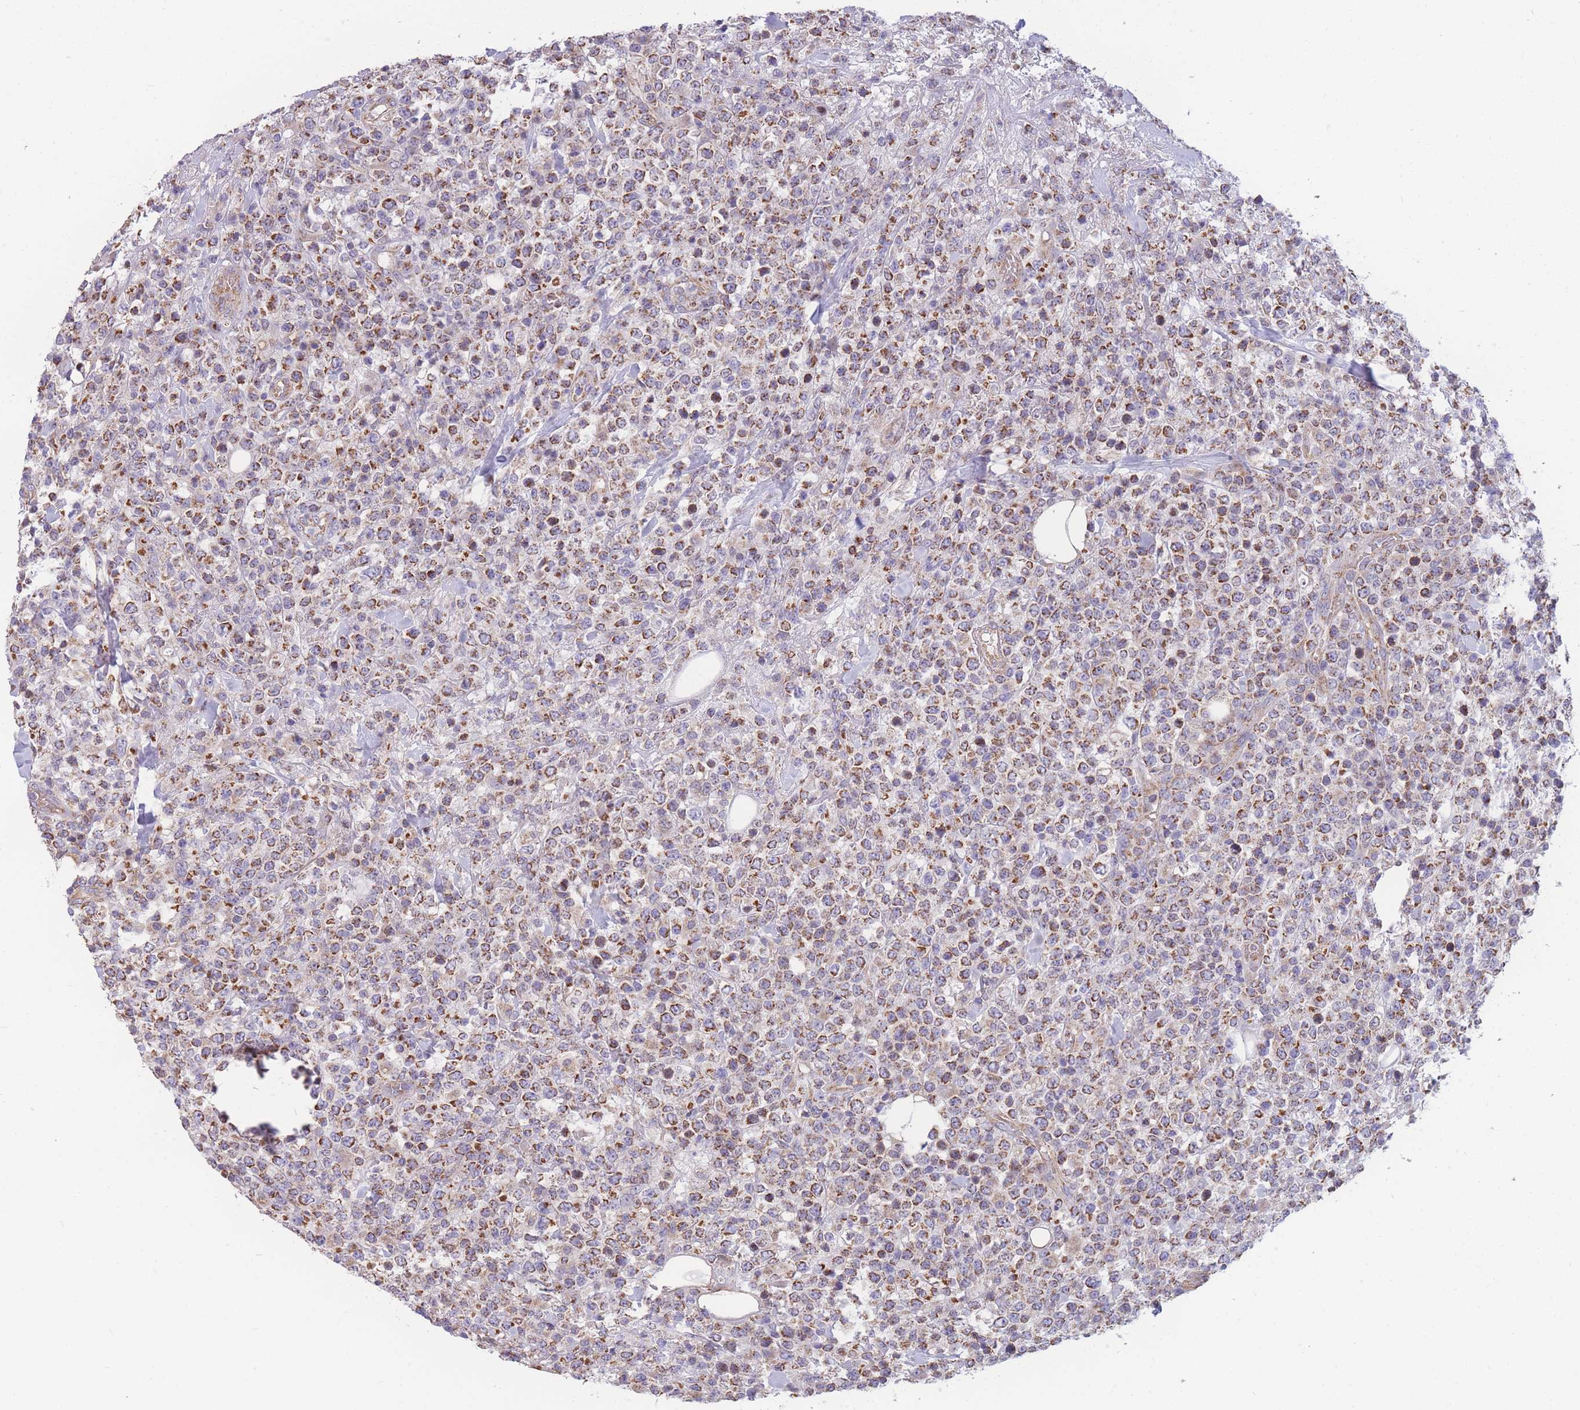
{"staining": {"intensity": "moderate", "quantity": ">75%", "location": "cytoplasmic/membranous"}, "tissue": "lymphoma", "cell_type": "Tumor cells", "image_type": "cancer", "snomed": [{"axis": "morphology", "description": "Malignant lymphoma, non-Hodgkin's type, High grade"}, {"axis": "topography", "description": "Colon"}], "caption": "Malignant lymphoma, non-Hodgkin's type (high-grade) was stained to show a protein in brown. There is medium levels of moderate cytoplasmic/membranous positivity in approximately >75% of tumor cells.", "gene": "MRPS9", "patient": {"sex": "female", "age": 53}}